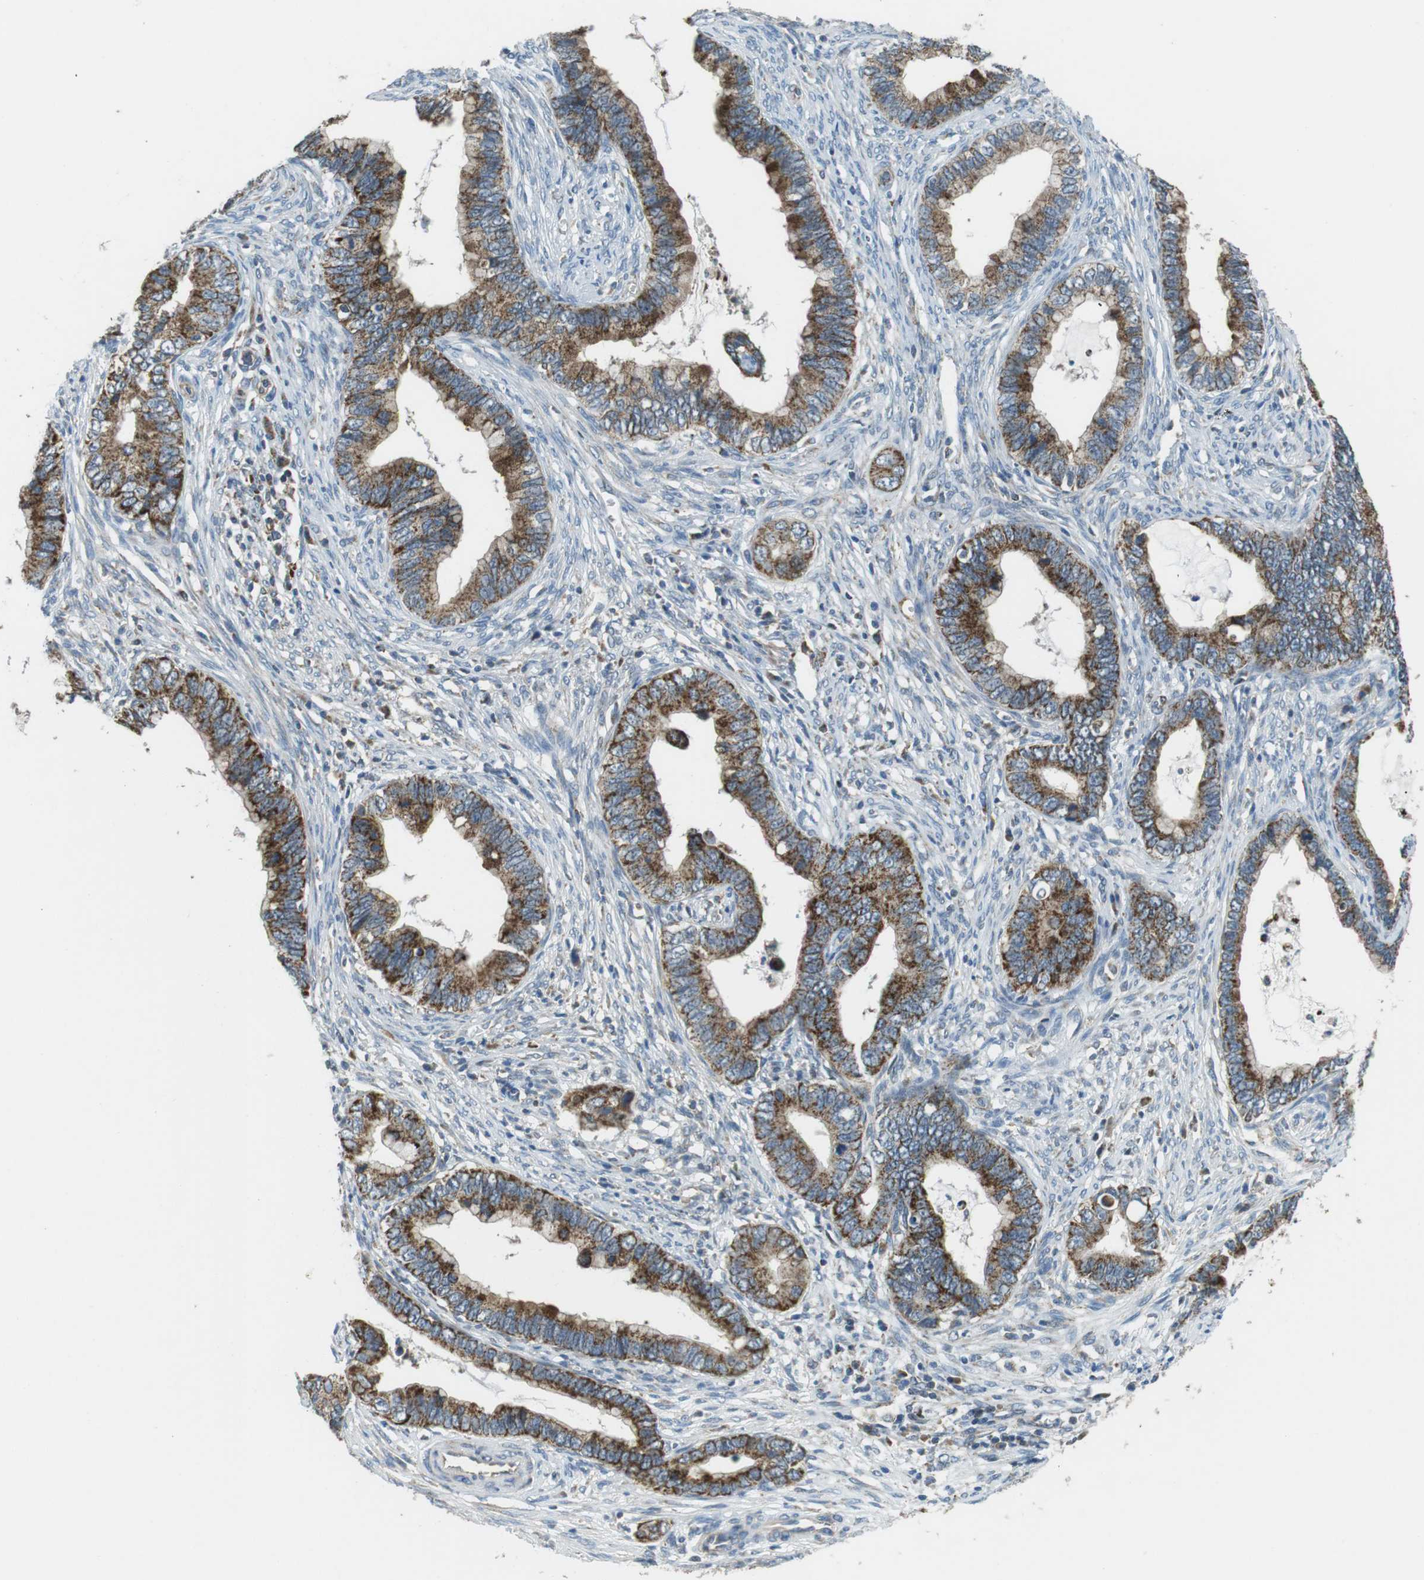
{"staining": {"intensity": "strong", "quantity": ">75%", "location": "cytoplasmic/membranous"}, "tissue": "cervical cancer", "cell_type": "Tumor cells", "image_type": "cancer", "snomed": [{"axis": "morphology", "description": "Adenocarcinoma, NOS"}, {"axis": "topography", "description": "Cervix"}], "caption": "The photomicrograph demonstrates staining of cervical cancer, revealing strong cytoplasmic/membranous protein expression (brown color) within tumor cells. (Brightfield microscopy of DAB IHC at high magnification).", "gene": "BACE1", "patient": {"sex": "female", "age": 44}}